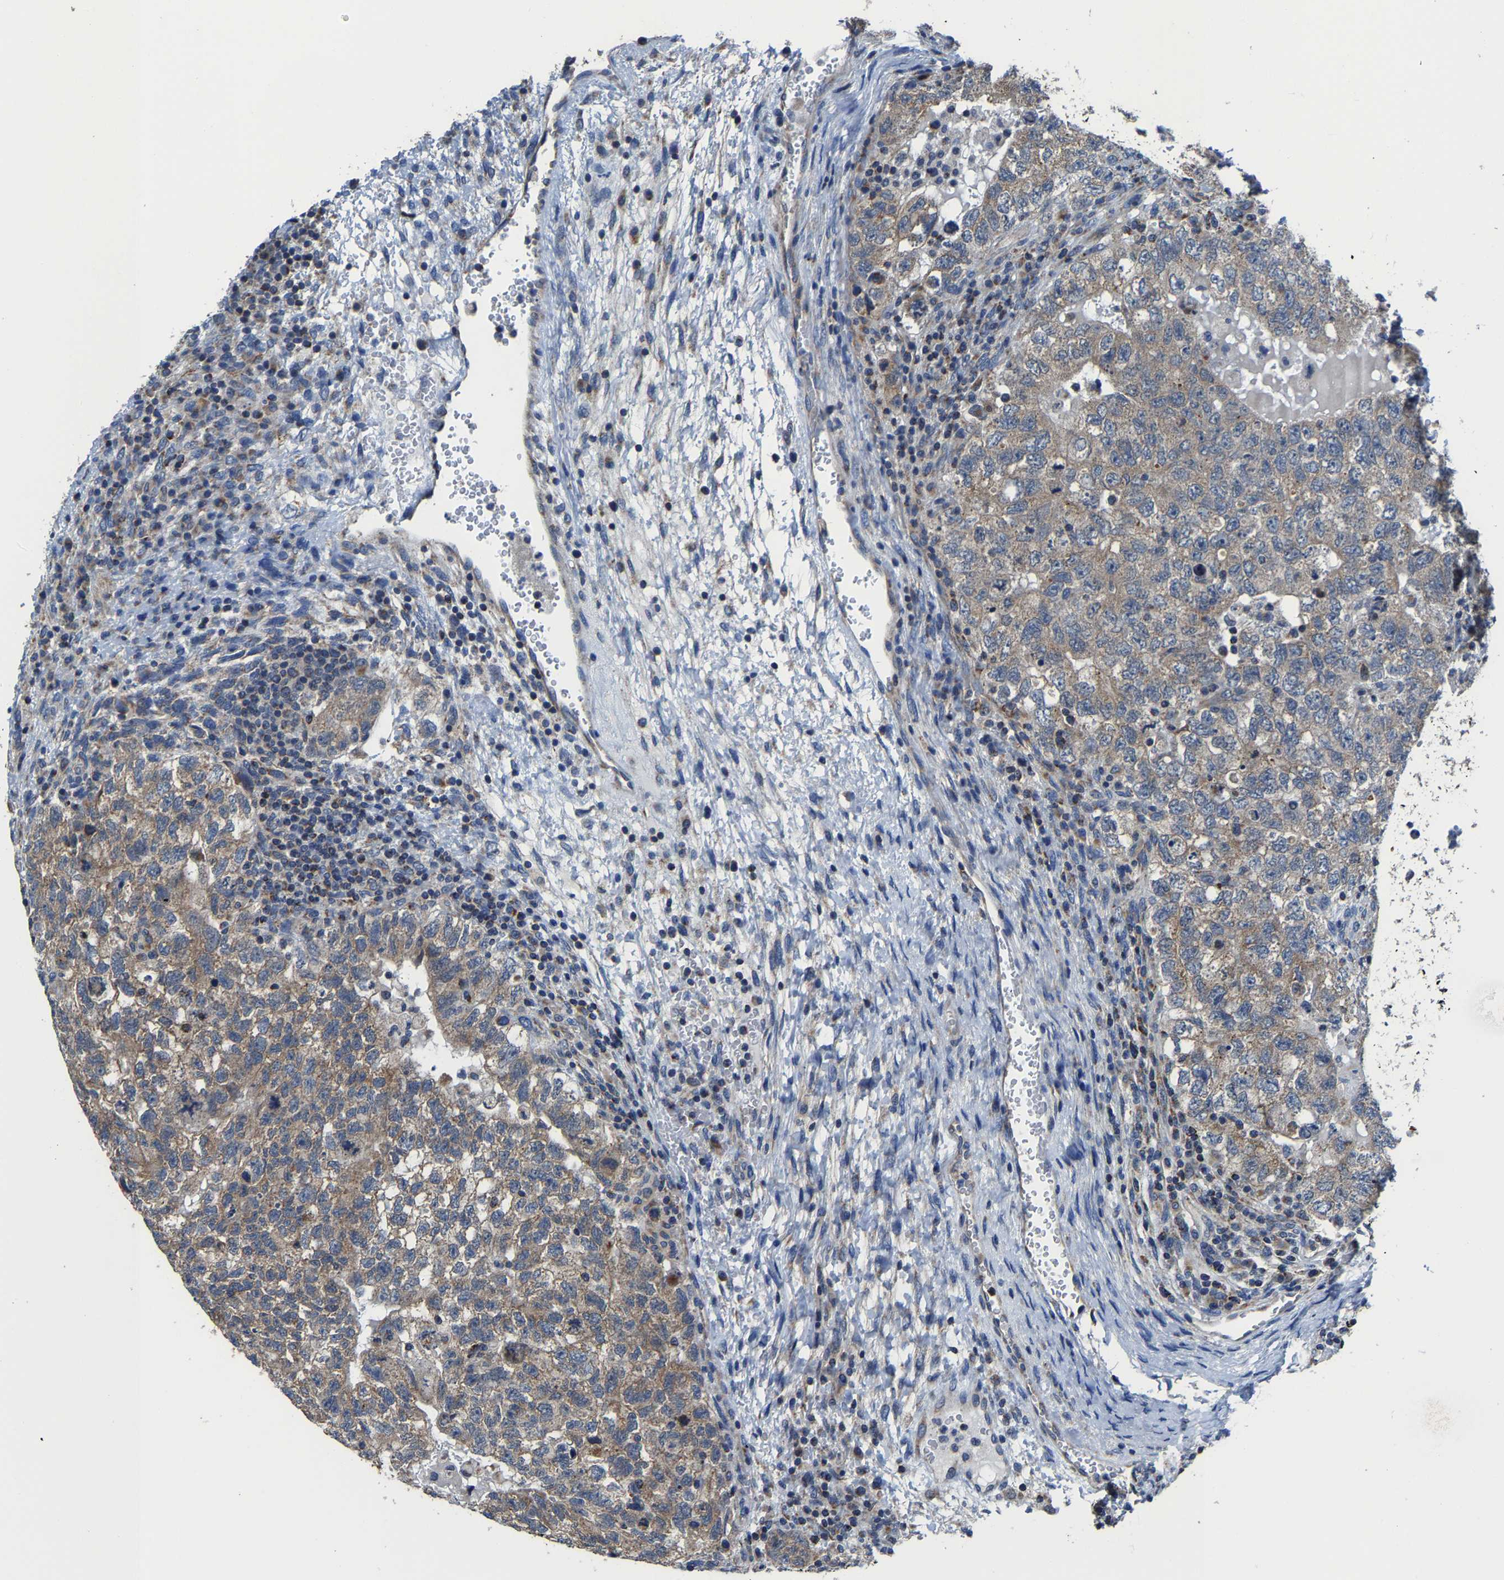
{"staining": {"intensity": "weak", "quantity": ">75%", "location": "cytoplasmic/membranous"}, "tissue": "testis cancer", "cell_type": "Tumor cells", "image_type": "cancer", "snomed": [{"axis": "morphology", "description": "Carcinoma, Embryonal, NOS"}, {"axis": "topography", "description": "Testis"}], "caption": "A histopathology image showing weak cytoplasmic/membranous staining in approximately >75% of tumor cells in embryonal carcinoma (testis), as visualized by brown immunohistochemical staining.", "gene": "AGK", "patient": {"sex": "male", "age": 36}}